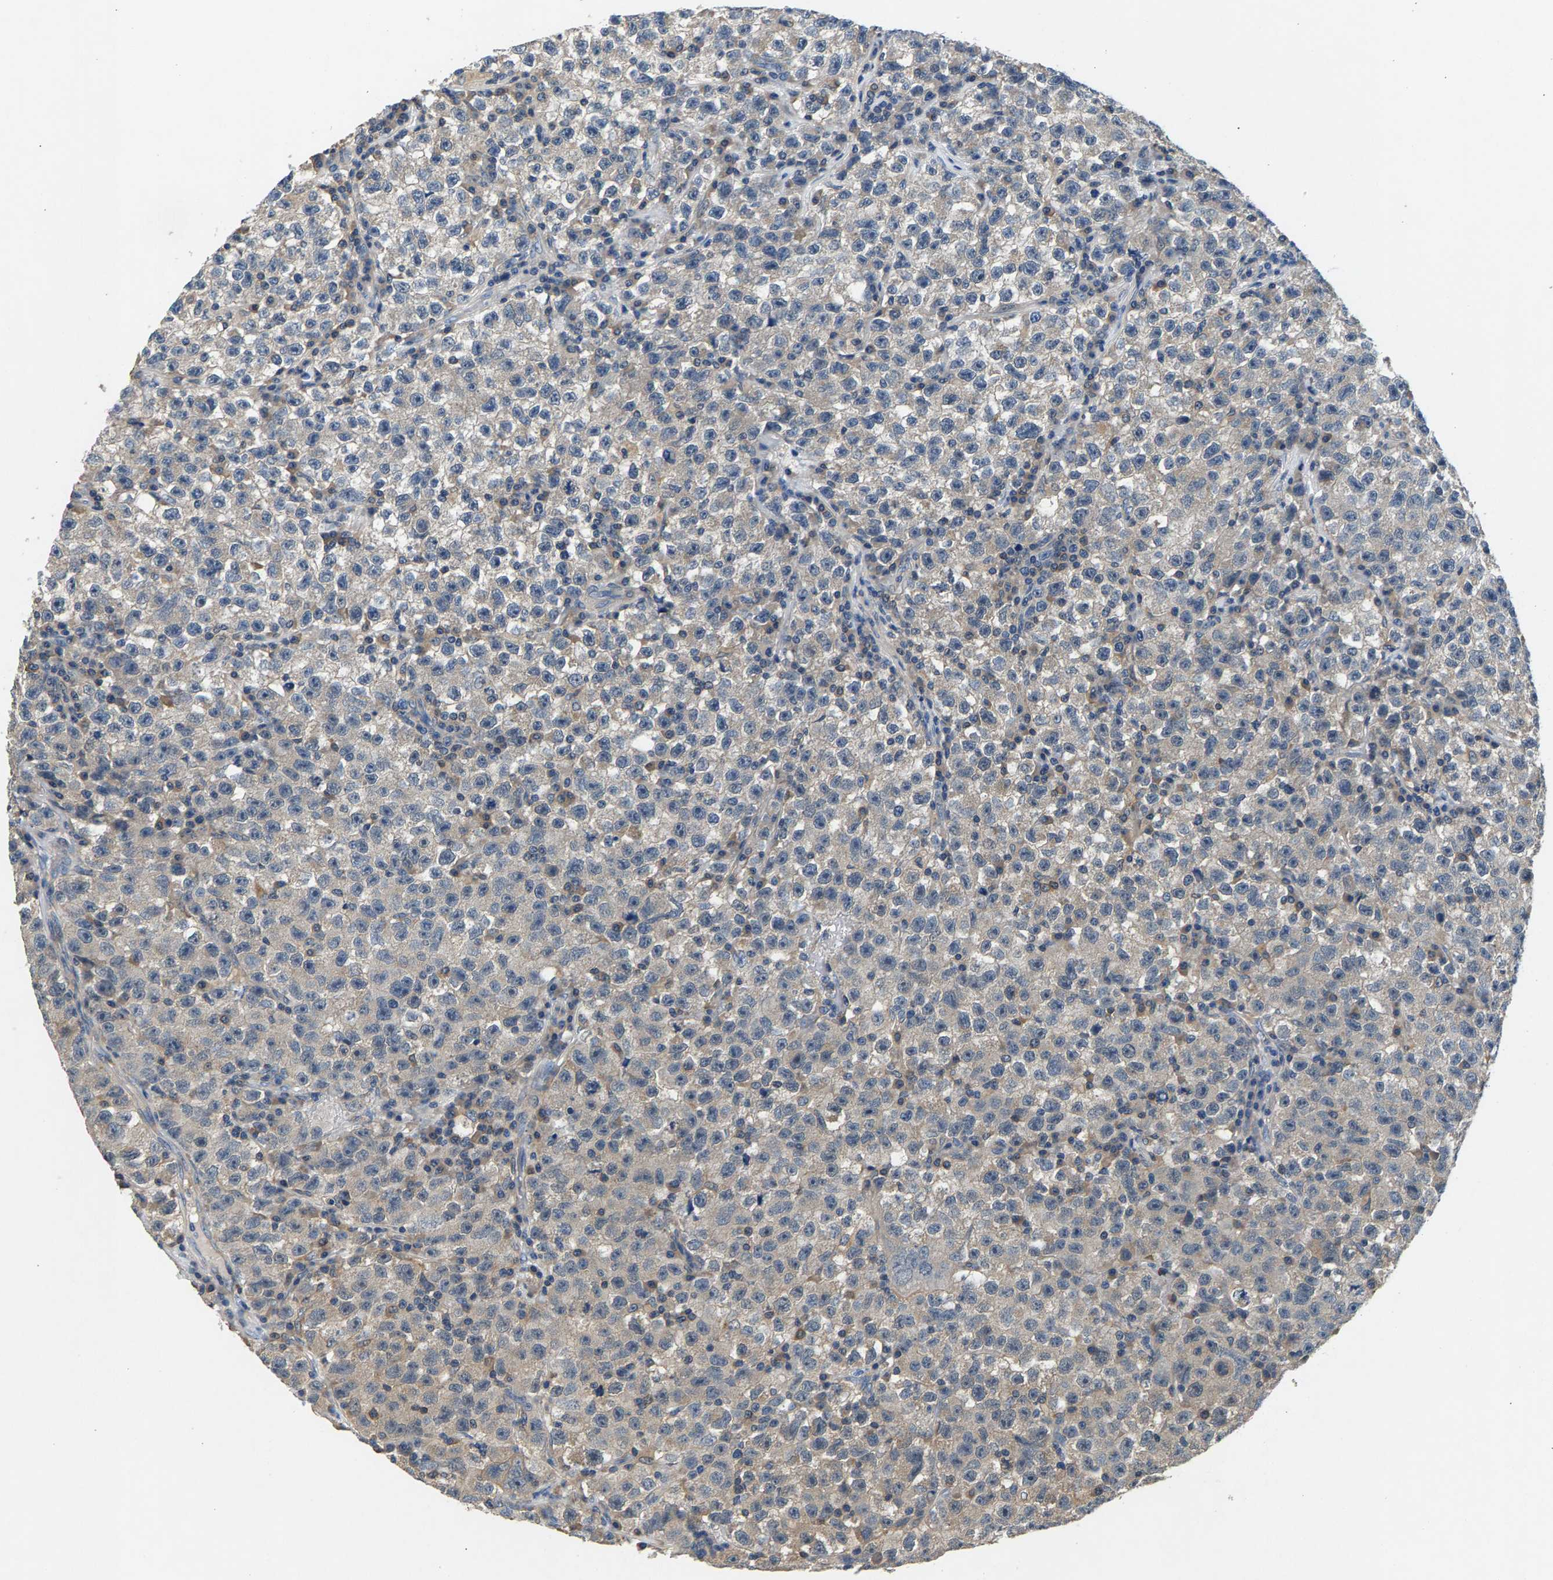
{"staining": {"intensity": "weak", "quantity": ">75%", "location": "cytoplasmic/membranous"}, "tissue": "testis cancer", "cell_type": "Tumor cells", "image_type": "cancer", "snomed": [{"axis": "morphology", "description": "Seminoma, NOS"}, {"axis": "topography", "description": "Testis"}], "caption": "Protein expression analysis of human testis seminoma reveals weak cytoplasmic/membranous staining in about >75% of tumor cells.", "gene": "NT5C", "patient": {"sex": "male", "age": 22}}